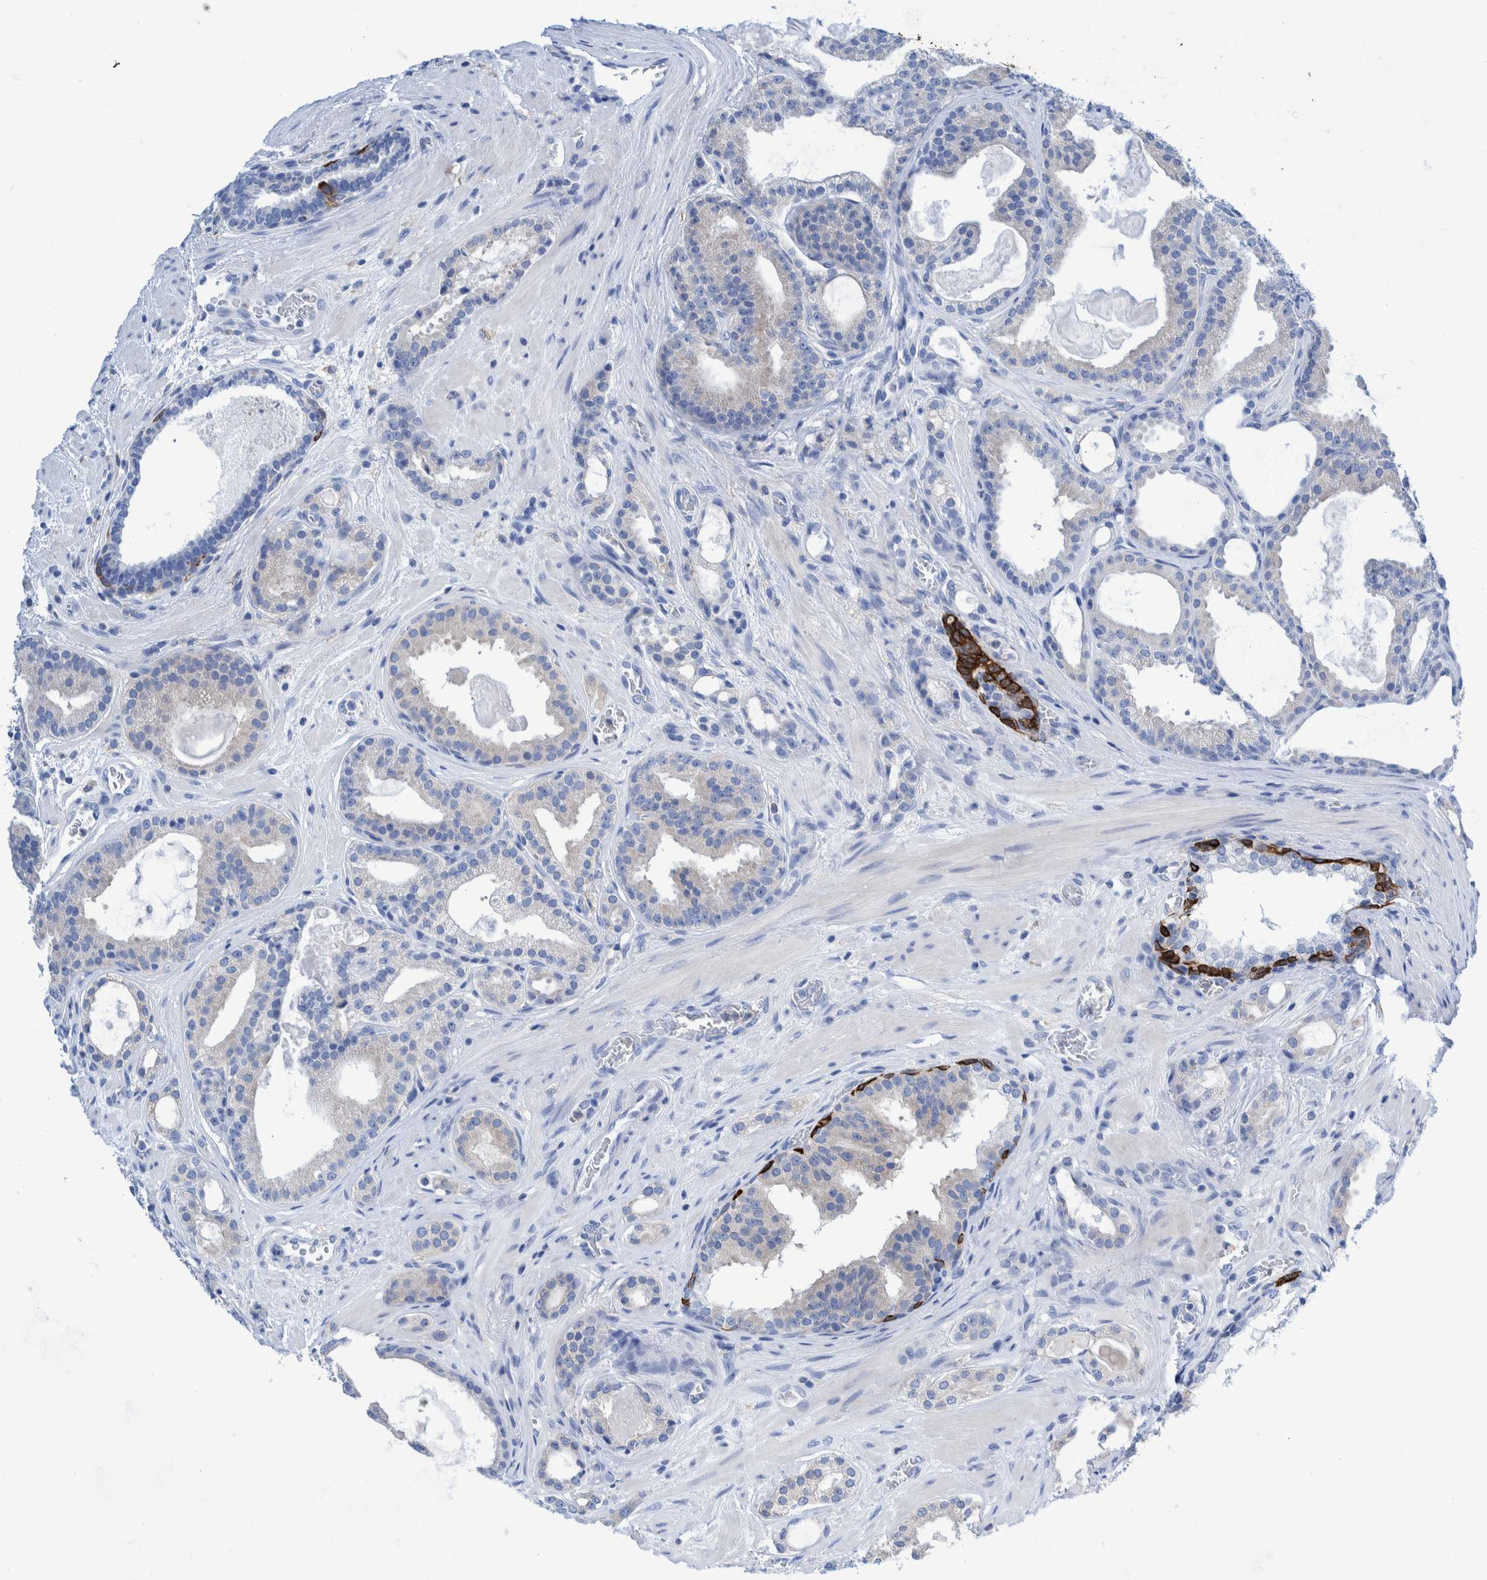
{"staining": {"intensity": "negative", "quantity": "none", "location": "none"}, "tissue": "prostate cancer", "cell_type": "Tumor cells", "image_type": "cancer", "snomed": [{"axis": "morphology", "description": "Adenocarcinoma, High grade"}, {"axis": "topography", "description": "Prostate"}], "caption": "Prostate high-grade adenocarcinoma was stained to show a protein in brown. There is no significant expression in tumor cells.", "gene": "KRT14", "patient": {"sex": "male", "age": 60}}